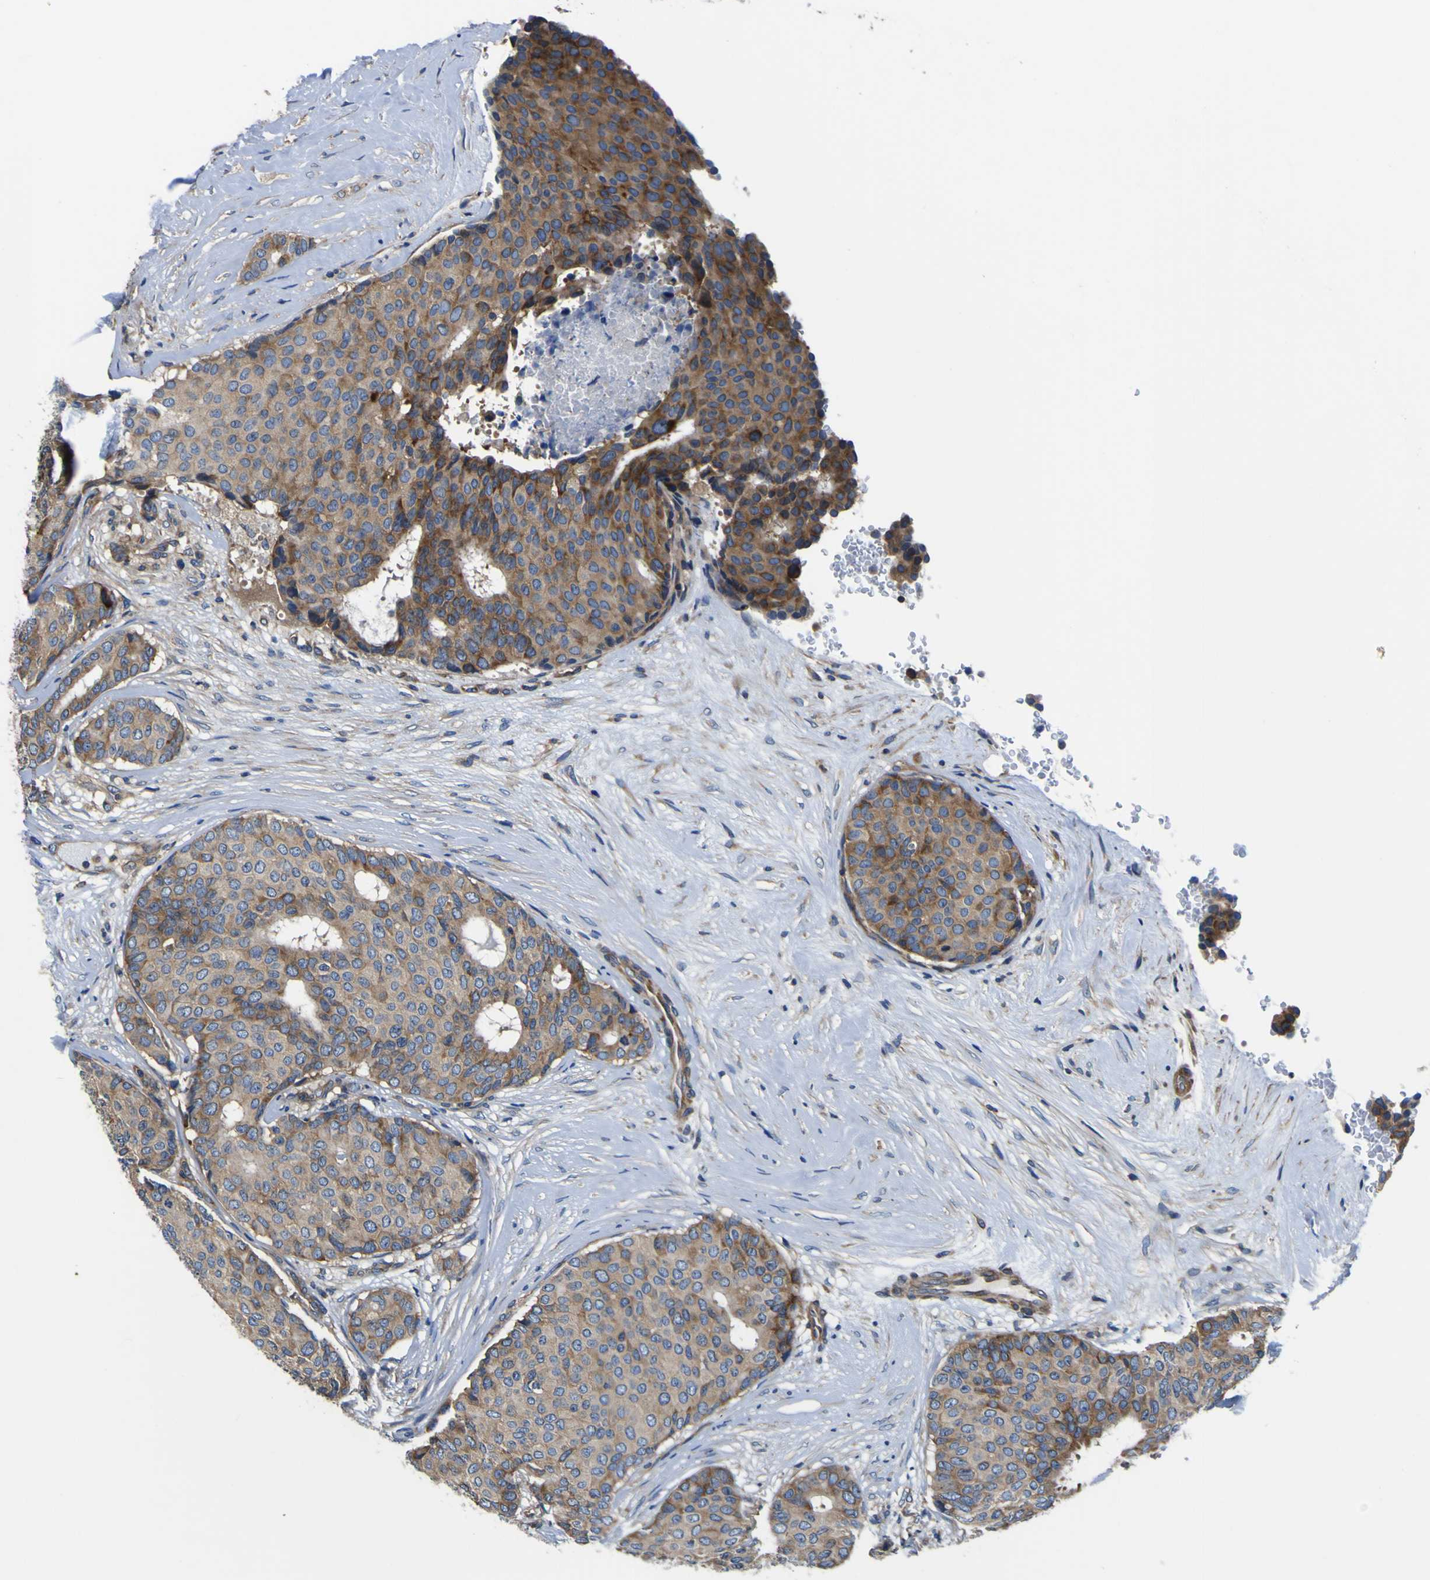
{"staining": {"intensity": "weak", "quantity": ">75%", "location": "cytoplasmic/membranous"}, "tissue": "breast cancer", "cell_type": "Tumor cells", "image_type": "cancer", "snomed": [{"axis": "morphology", "description": "Duct carcinoma"}, {"axis": "topography", "description": "Breast"}], "caption": "Immunohistochemical staining of human breast cancer (invasive ductal carcinoma) reveals low levels of weak cytoplasmic/membranous protein positivity in about >75% of tumor cells. (DAB (3,3'-diaminobenzidine) = brown stain, brightfield microscopy at high magnification).", "gene": "CNR2", "patient": {"sex": "female", "age": 75}}